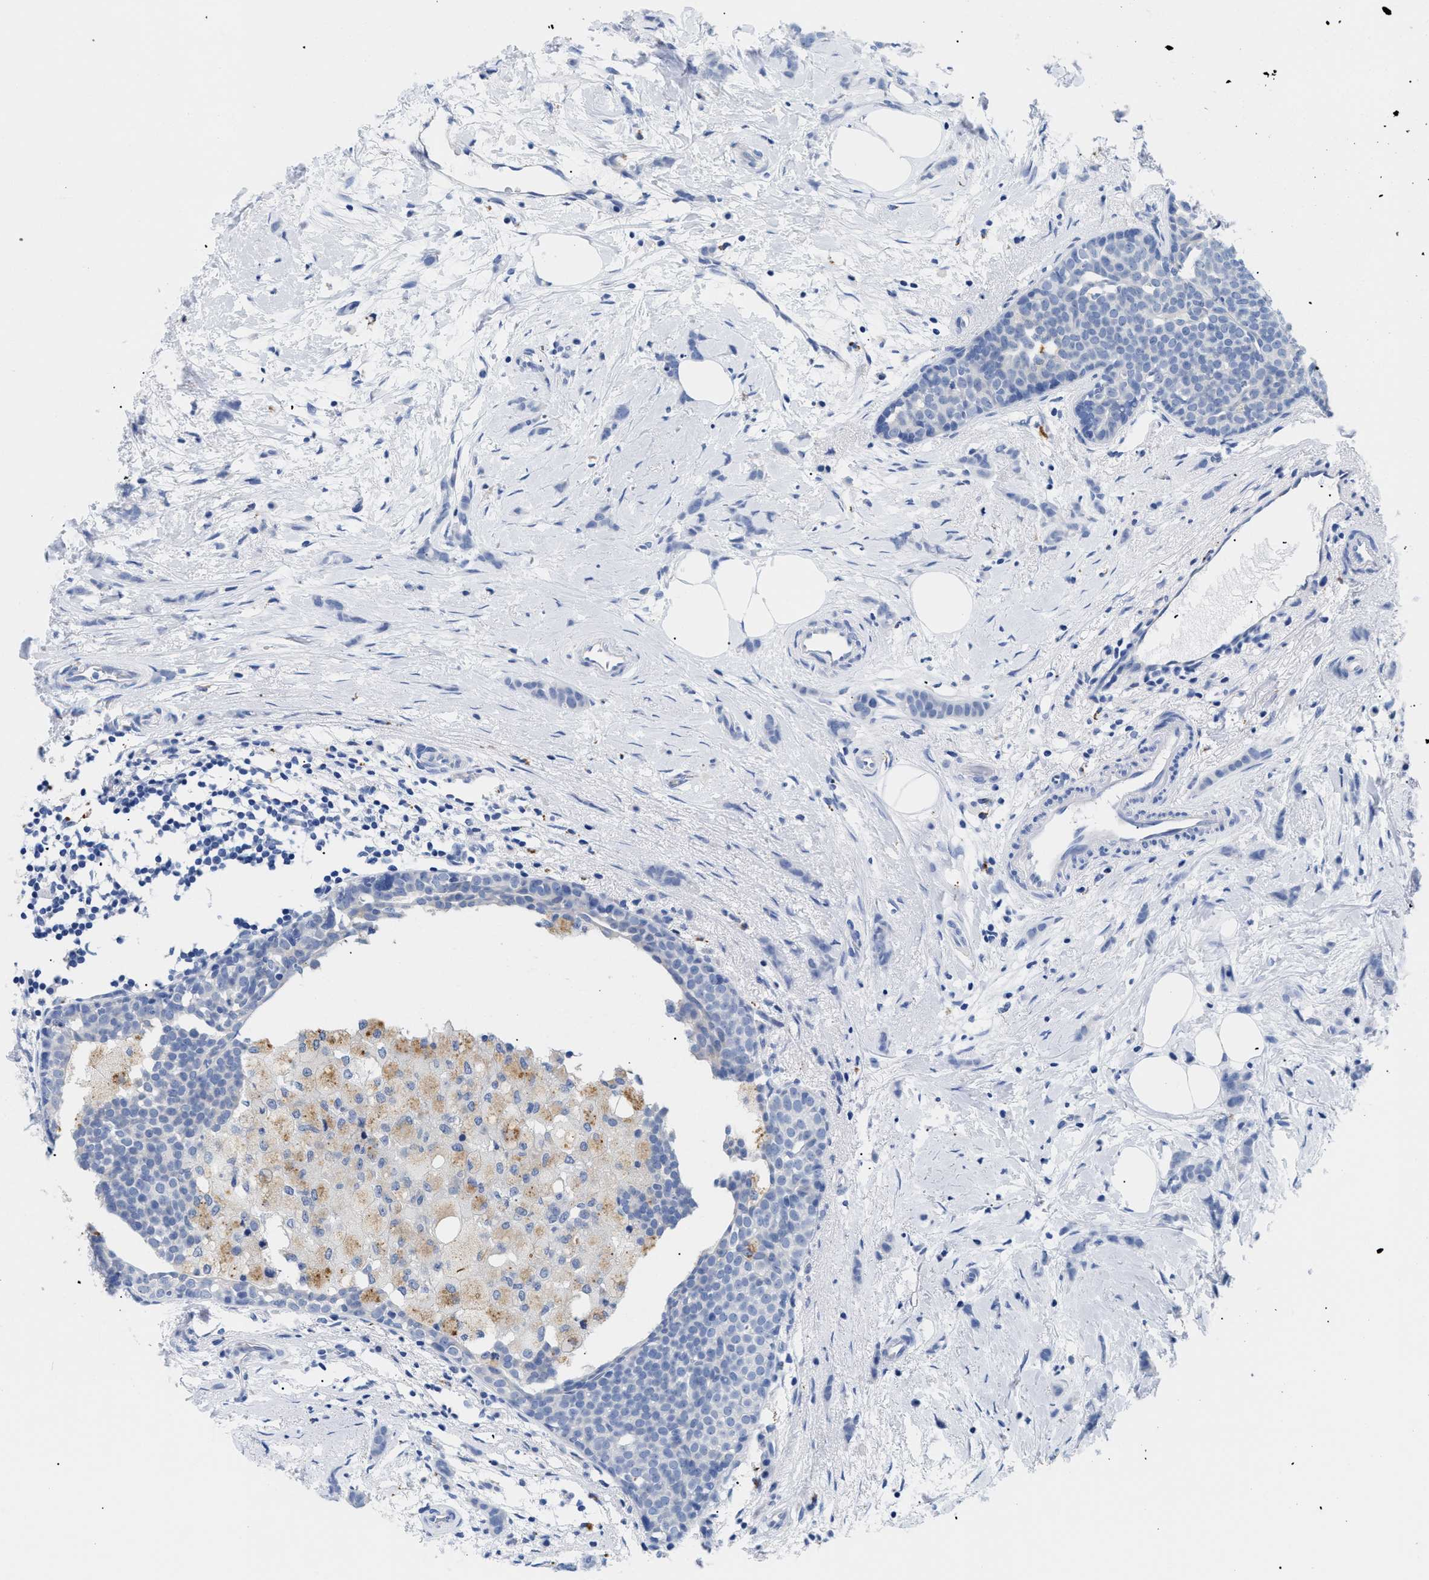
{"staining": {"intensity": "negative", "quantity": "none", "location": "none"}, "tissue": "breast cancer", "cell_type": "Tumor cells", "image_type": "cancer", "snomed": [{"axis": "morphology", "description": "Lobular carcinoma, in situ"}, {"axis": "morphology", "description": "Lobular carcinoma"}, {"axis": "topography", "description": "Breast"}], "caption": "Image shows no significant protein staining in tumor cells of lobular carcinoma (breast).", "gene": "APOBEC2", "patient": {"sex": "female", "age": 41}}